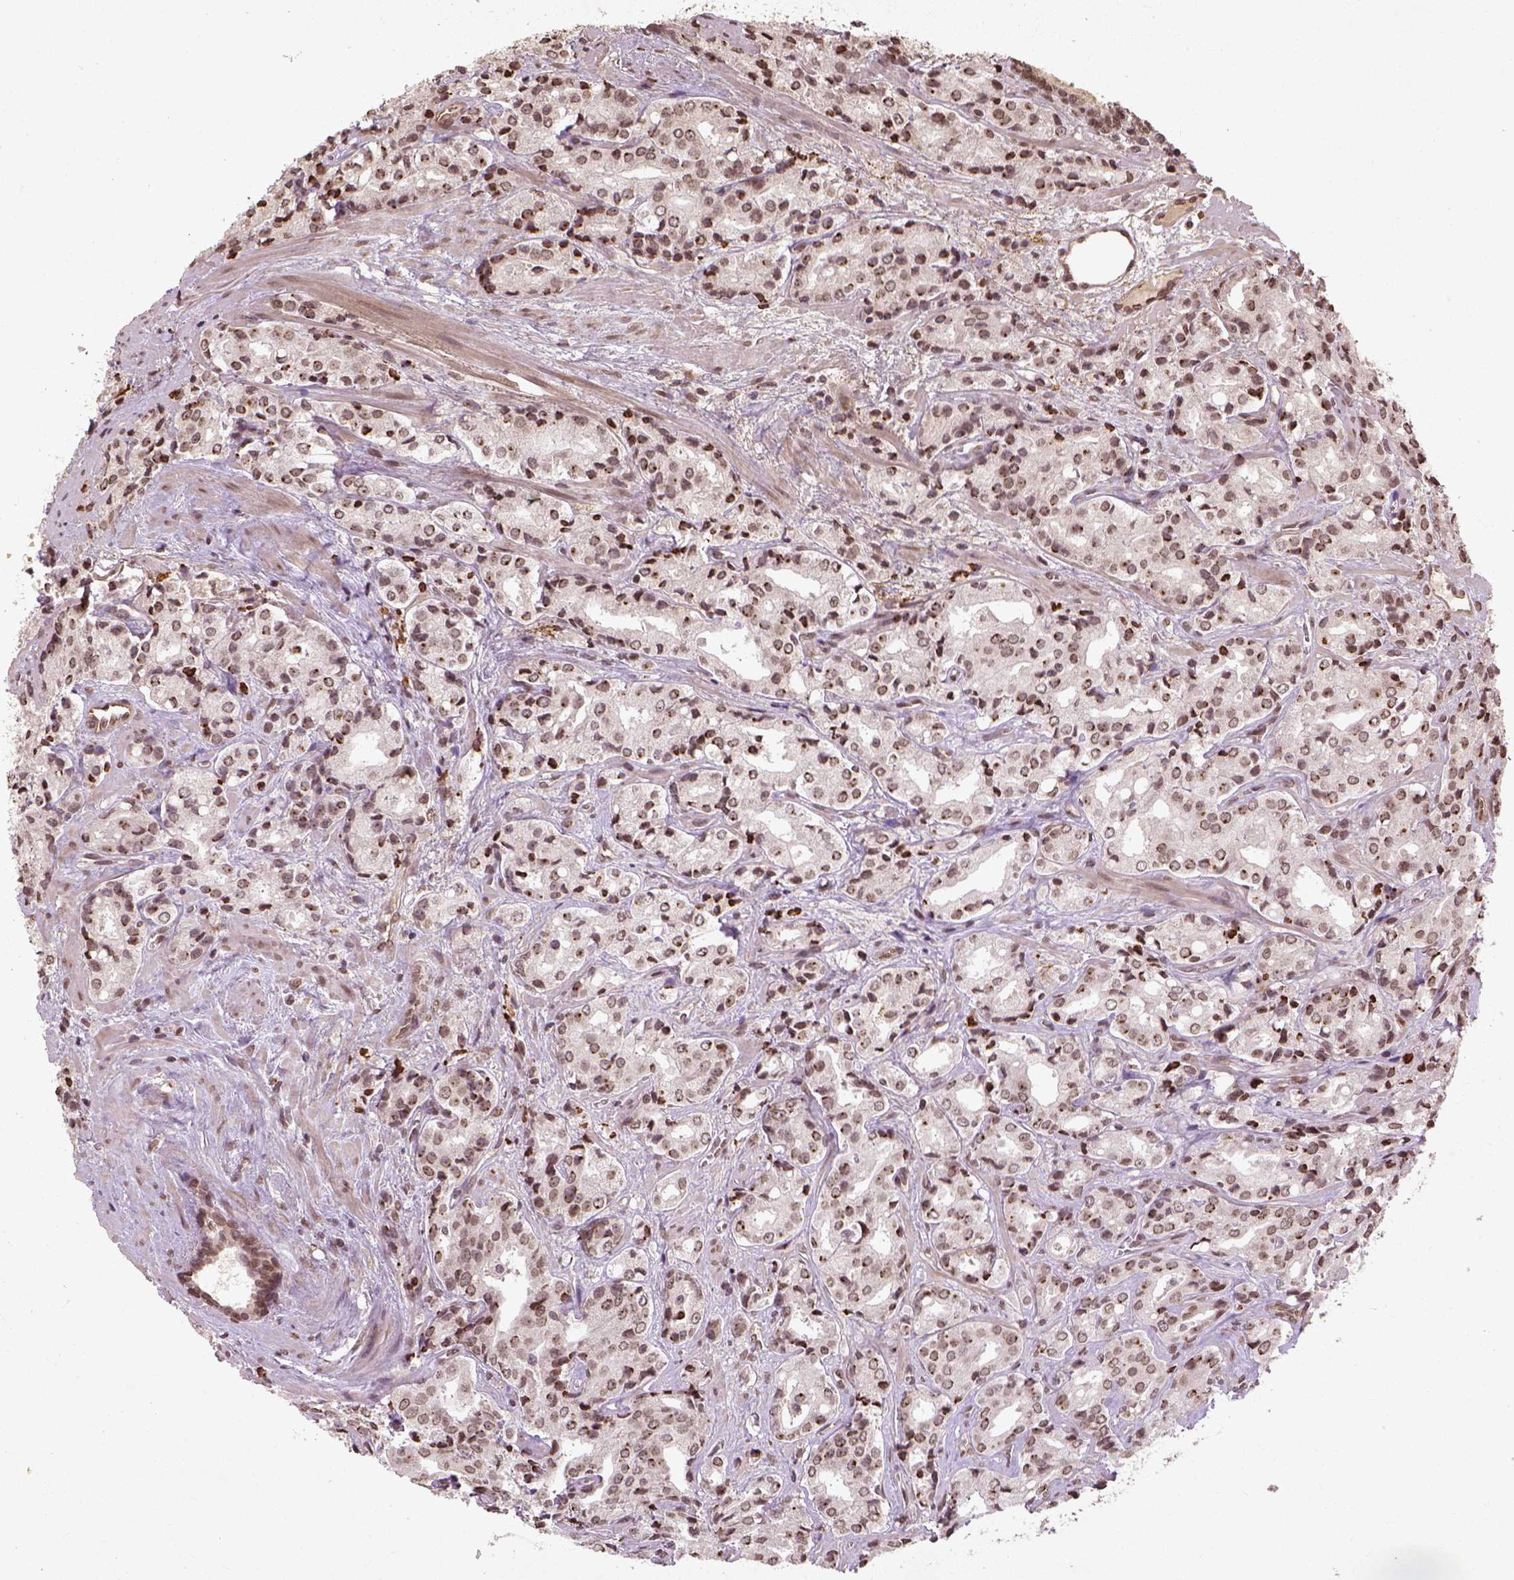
{"staining": {"intensity": "moderate", "quantity": ">75%", "location": "nuclear"}, "tissue": "prostate cancer", "cell_type": "Tumor cells", "image_type": "cancer", "snomed": [{"axis": "morphology", "description": "Adenocarcinoma, Low grade"}, {"axis": "topography", "description": "Prostate"}], "caption": "Immunohistochemical staining of human low-grade adenocarcinoma (prostate) shows medium levels of moderate nuclear staining in approximately >75% of tumor cells.", "gene": "BANF1", "patient": {"sex": "male", "age": 56}}